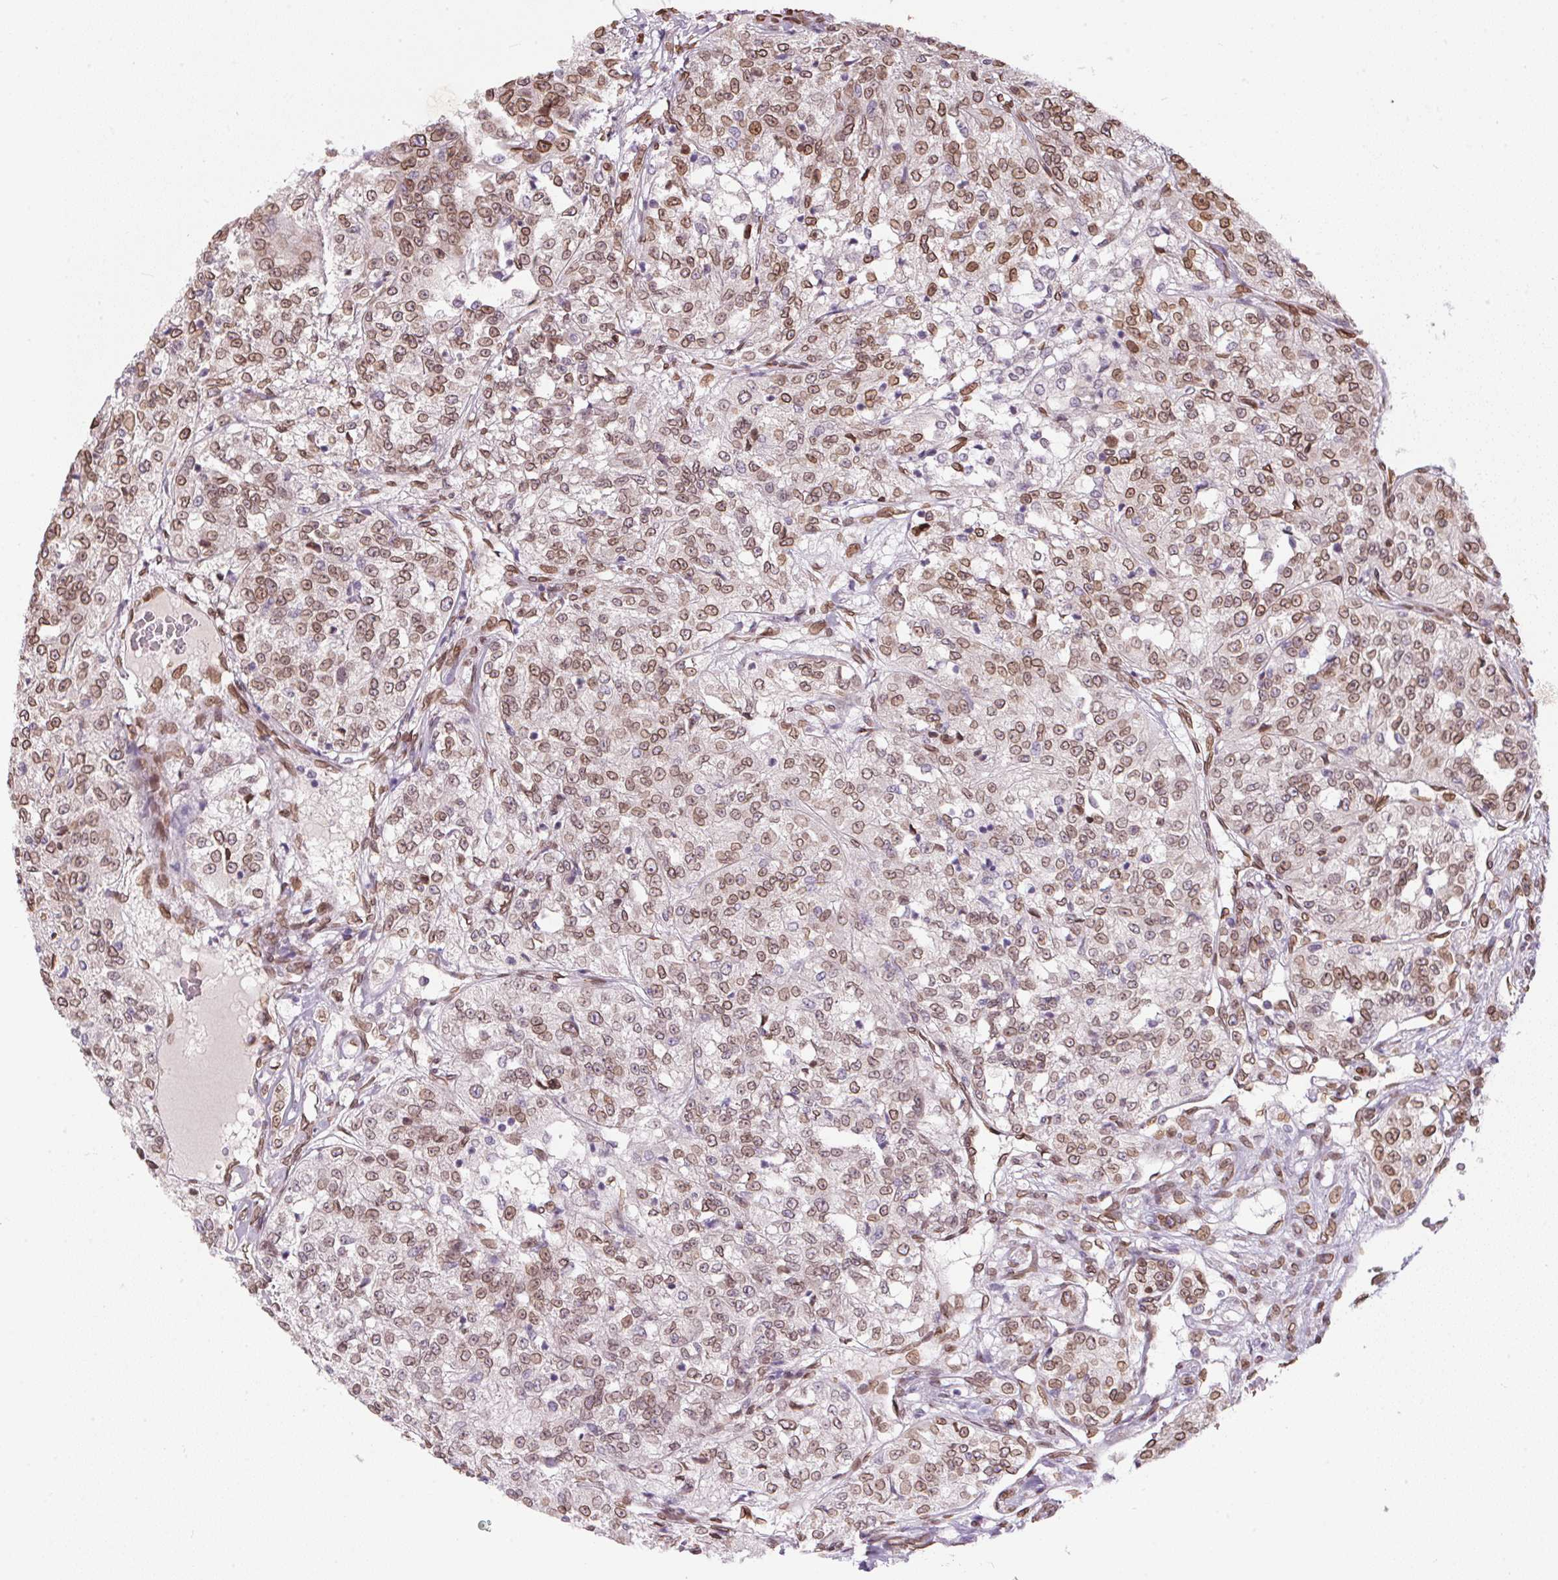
{"staining": {"intensity": "moderate", "quantity": ">75%", "location": "cytoplasmic/membranous,nuclear"}, "tissue": "renal cancer", "cell_type": "Tumor cells", "image_type": "cancer", "snomed": [{"axis": "morphology", "description": "Adenocarcinoma, NOS"}, {"axis": "topography", "description": "Kidney"}], "caption": "Renal cancer stained with immunohistochemistry (IHC) displays moderate cytoplasmic/membranous and nuclear staining in about >75% of tumor cells. (Brightfield microscopy of DAB IHC at high magnification).", "gene": "TMEM175", "patient": {"sex": "female", "age": 63}}